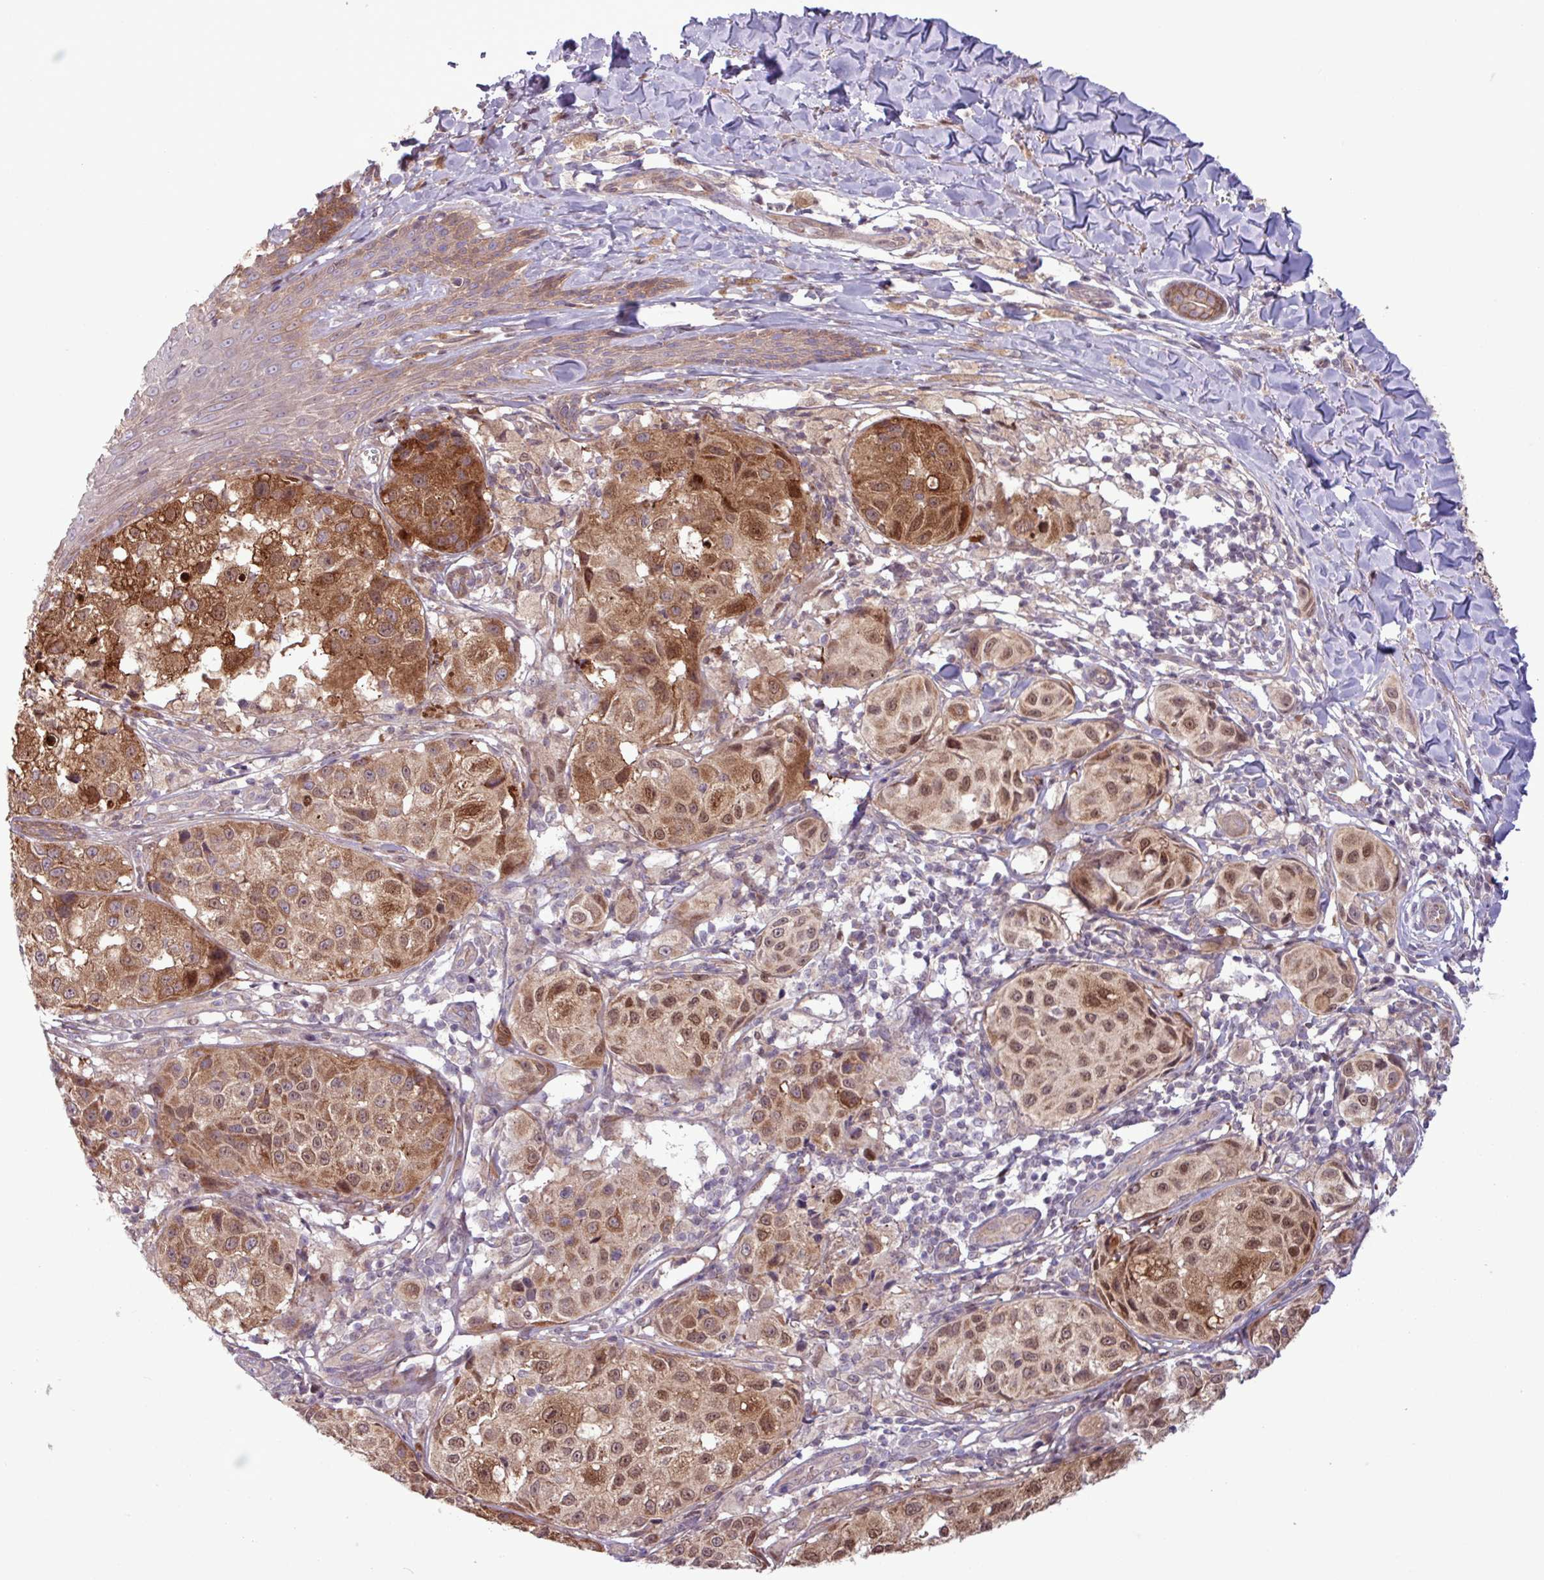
{"staining": {"intensity": "moderate", "quantity": ">75%", "location": "cytoplasmic/membranous,nuclear"}, "tissue": "melanoma", "cell_type": "Tumor cells", "image_type": "cancer", "snomed": [{"axis": "morphology", "description": "Malignant melanoma, NOS"}, {"axis": "topography", "description": "Skin"}], "caption": "Protein expression analysis of malignant melanoma exhibits moderate cytoplasmic/membranous and nuclear positivity in about >75% of tumor cells.", "gene": "PDPR", "patient": {"sex": "male", "age": 39}}